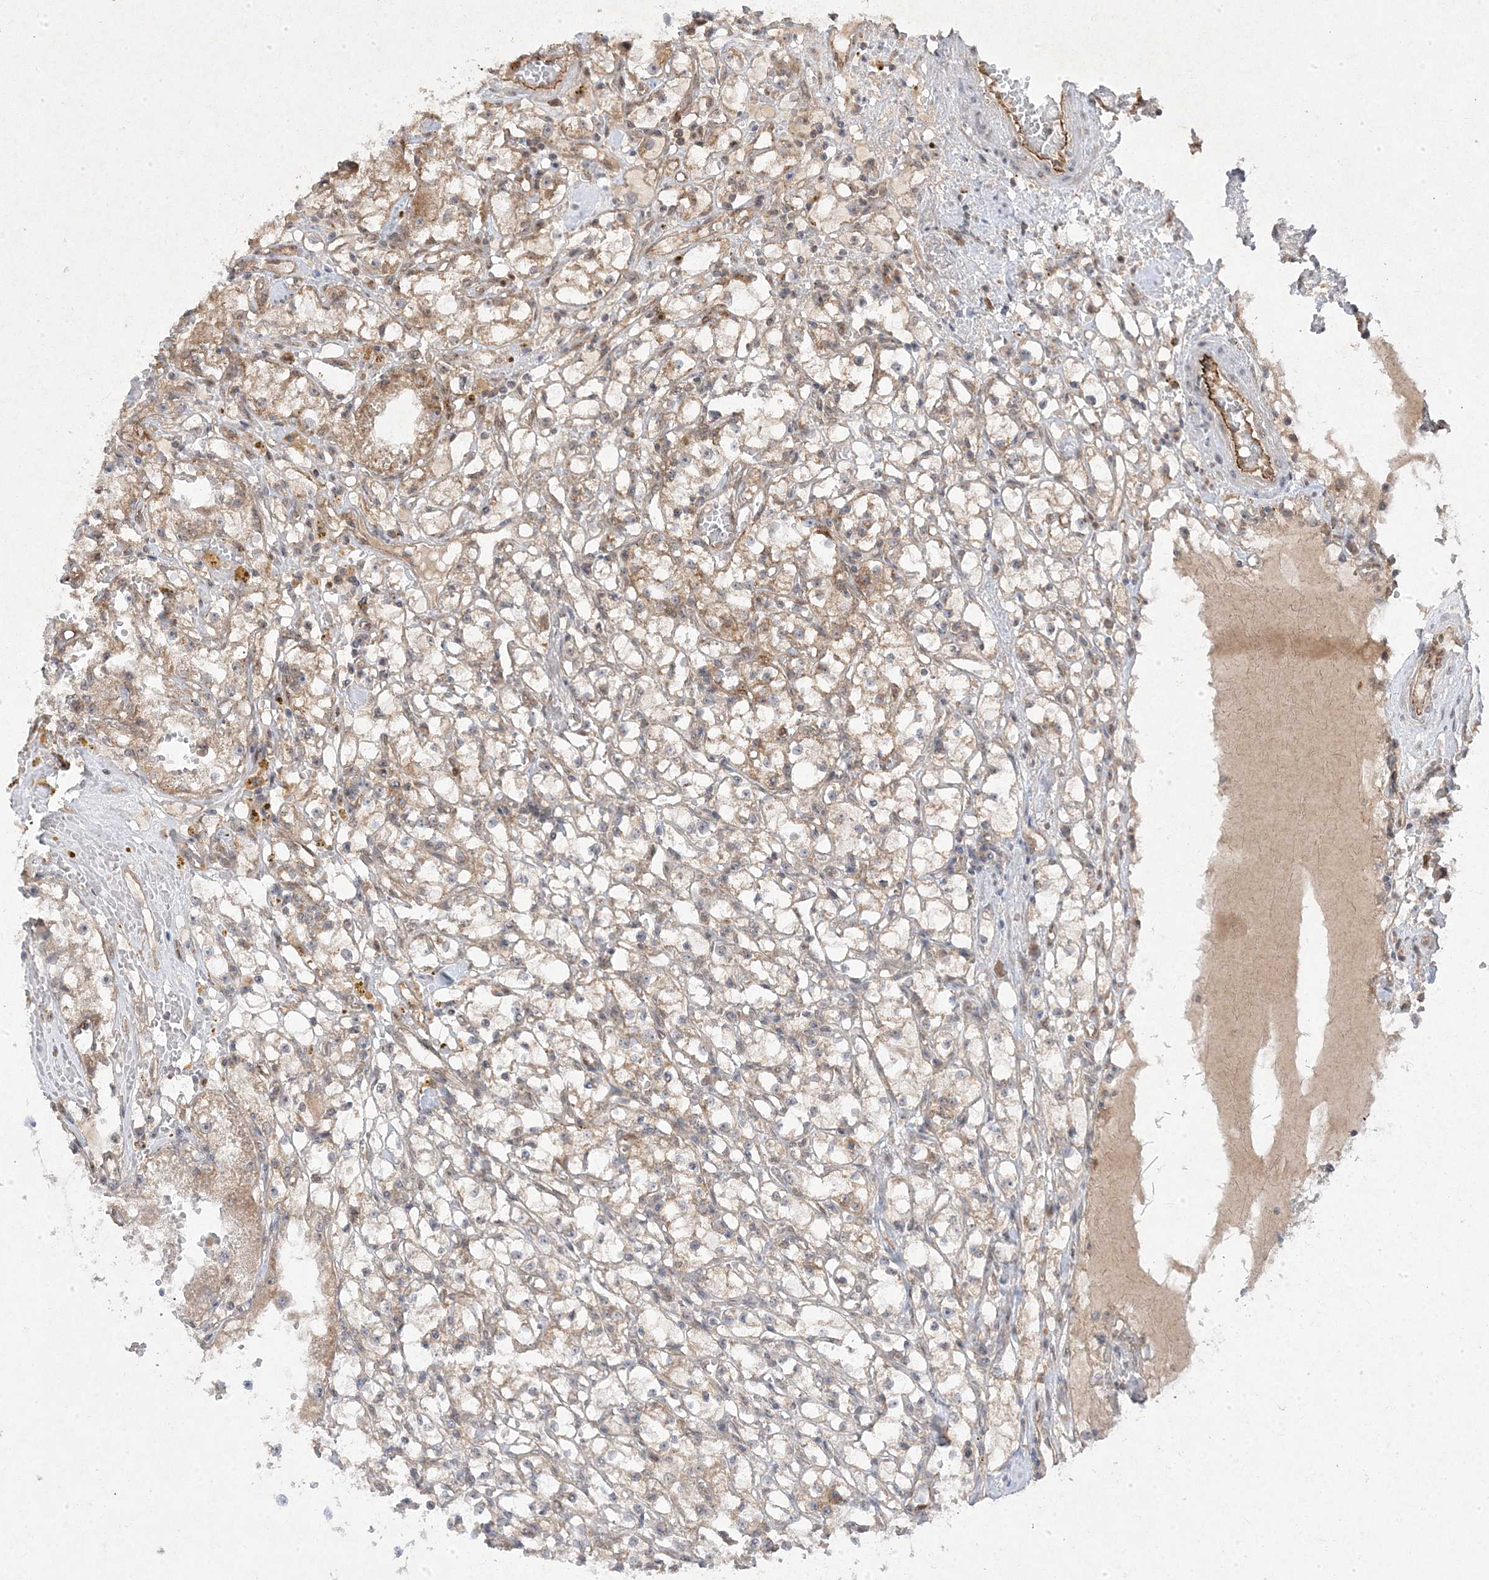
{"staining": {"intensity": "weak", "quantity": "<25%", "location": "cytoplasmic/membranous"}, "tissue": "renal cancer", "cell_type": "Tumor cells", "image_type": "cancer", "snomed": [{"axis": "morphology", "description": "Adenocarcinoma, NOS"}, {"axis": "topography", "description": "Kidney"}], "caption": "This is an immunohistochemistry (IHC) histopathology image of human renal adenocarcinoma. There is no staining in tumor cells.", "gene": "PLEKHM2", "patient": {"sex": "male", "age": 56}}